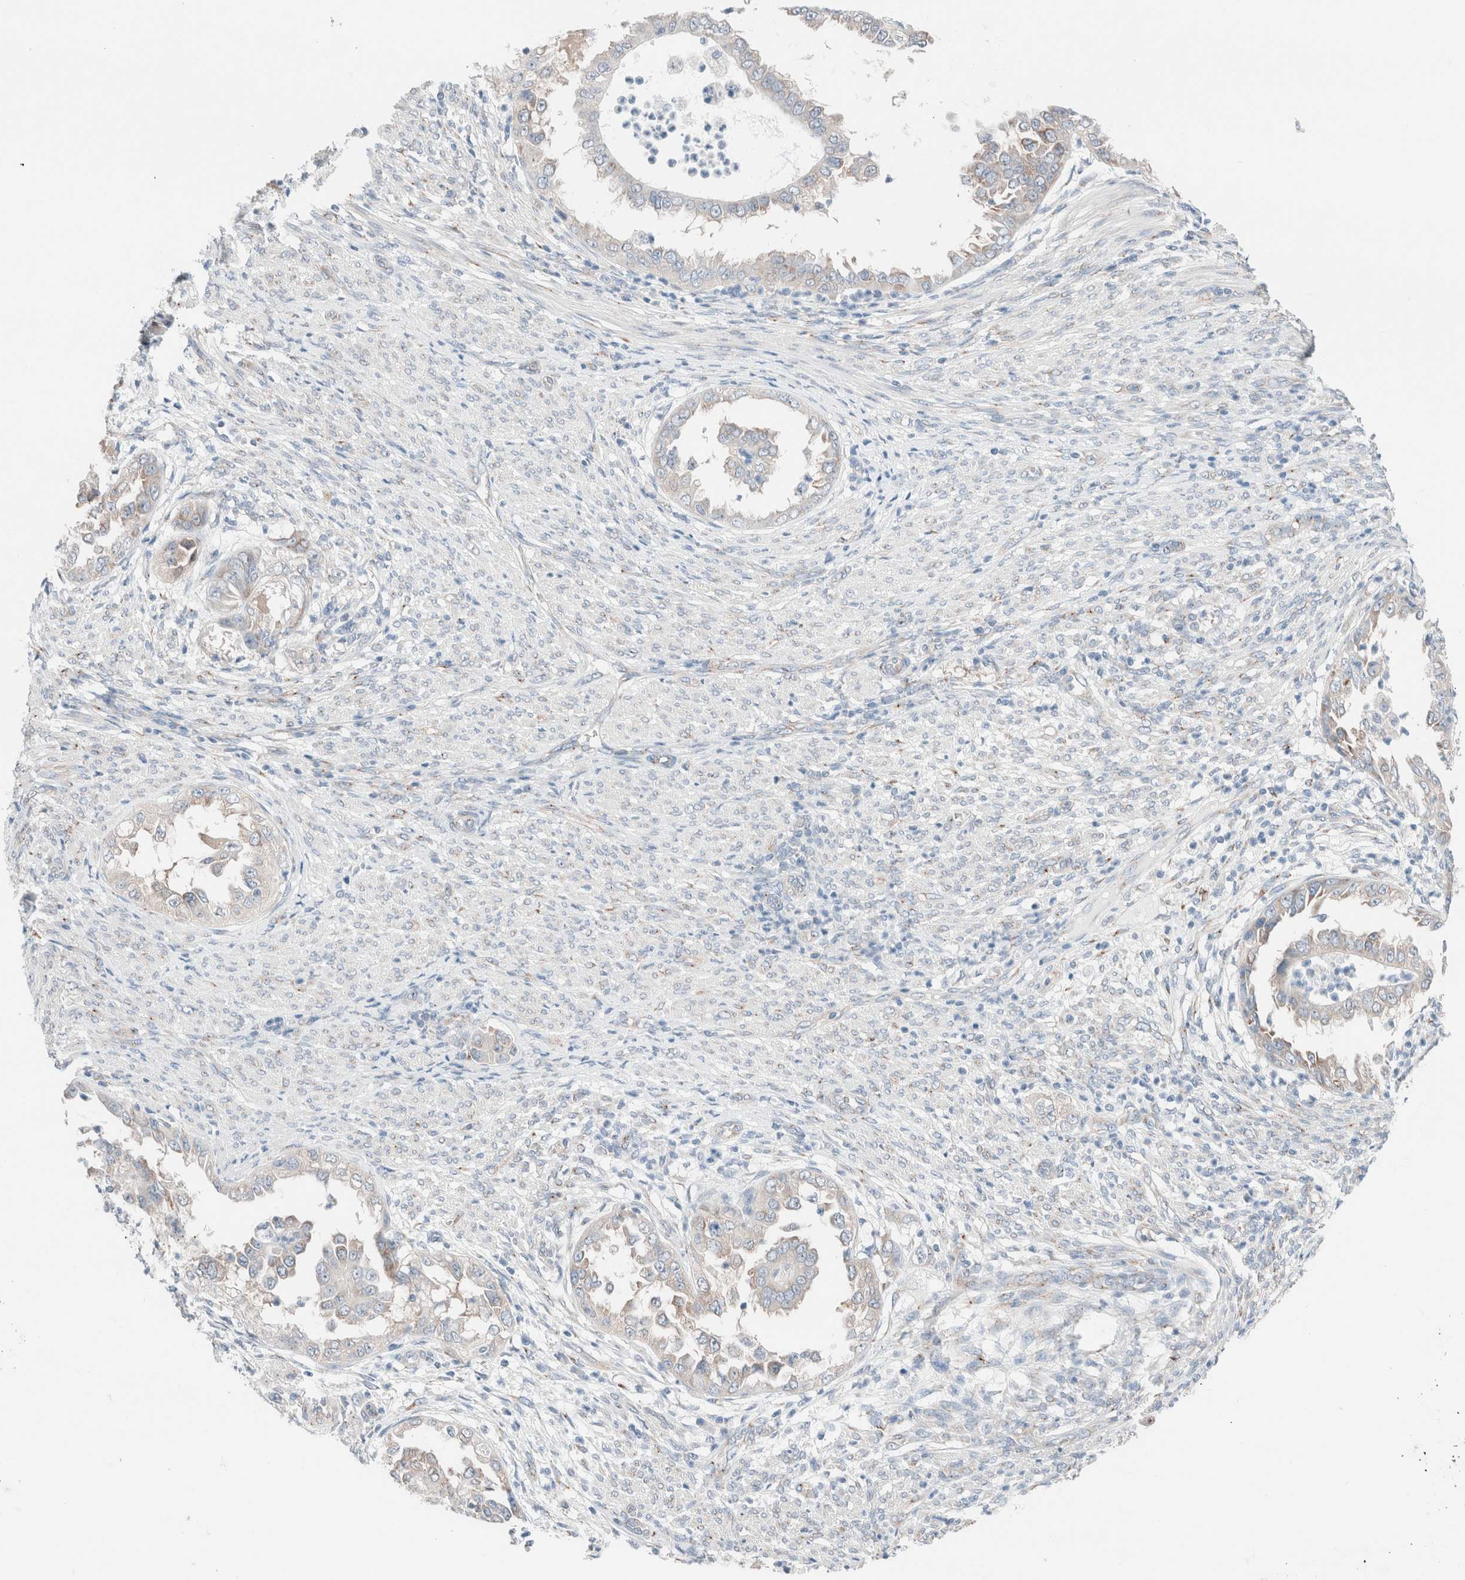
{"staining": {"intensity": "weak", "quantity": "25%-75%", "location": "cytoplasmic/membranous"}, "tissue": "endometrial cancer", "cell_type": "Tumor cells", "image_type": "cancer", "snomed": [{"axis": "morphology", "description": "Adenocarcinoma, NOS"}, {"axis": "topography", "description": "Endometrium"}], "caption": "About 25%-75% of tumor cells in human endometrial cancer exhibit weak cytoplasmic/membranous protein positivity as visualized by brown immunohistochemical staining.", "gene": "CASC3", "patient": {"sex": "female", "age": 85}}